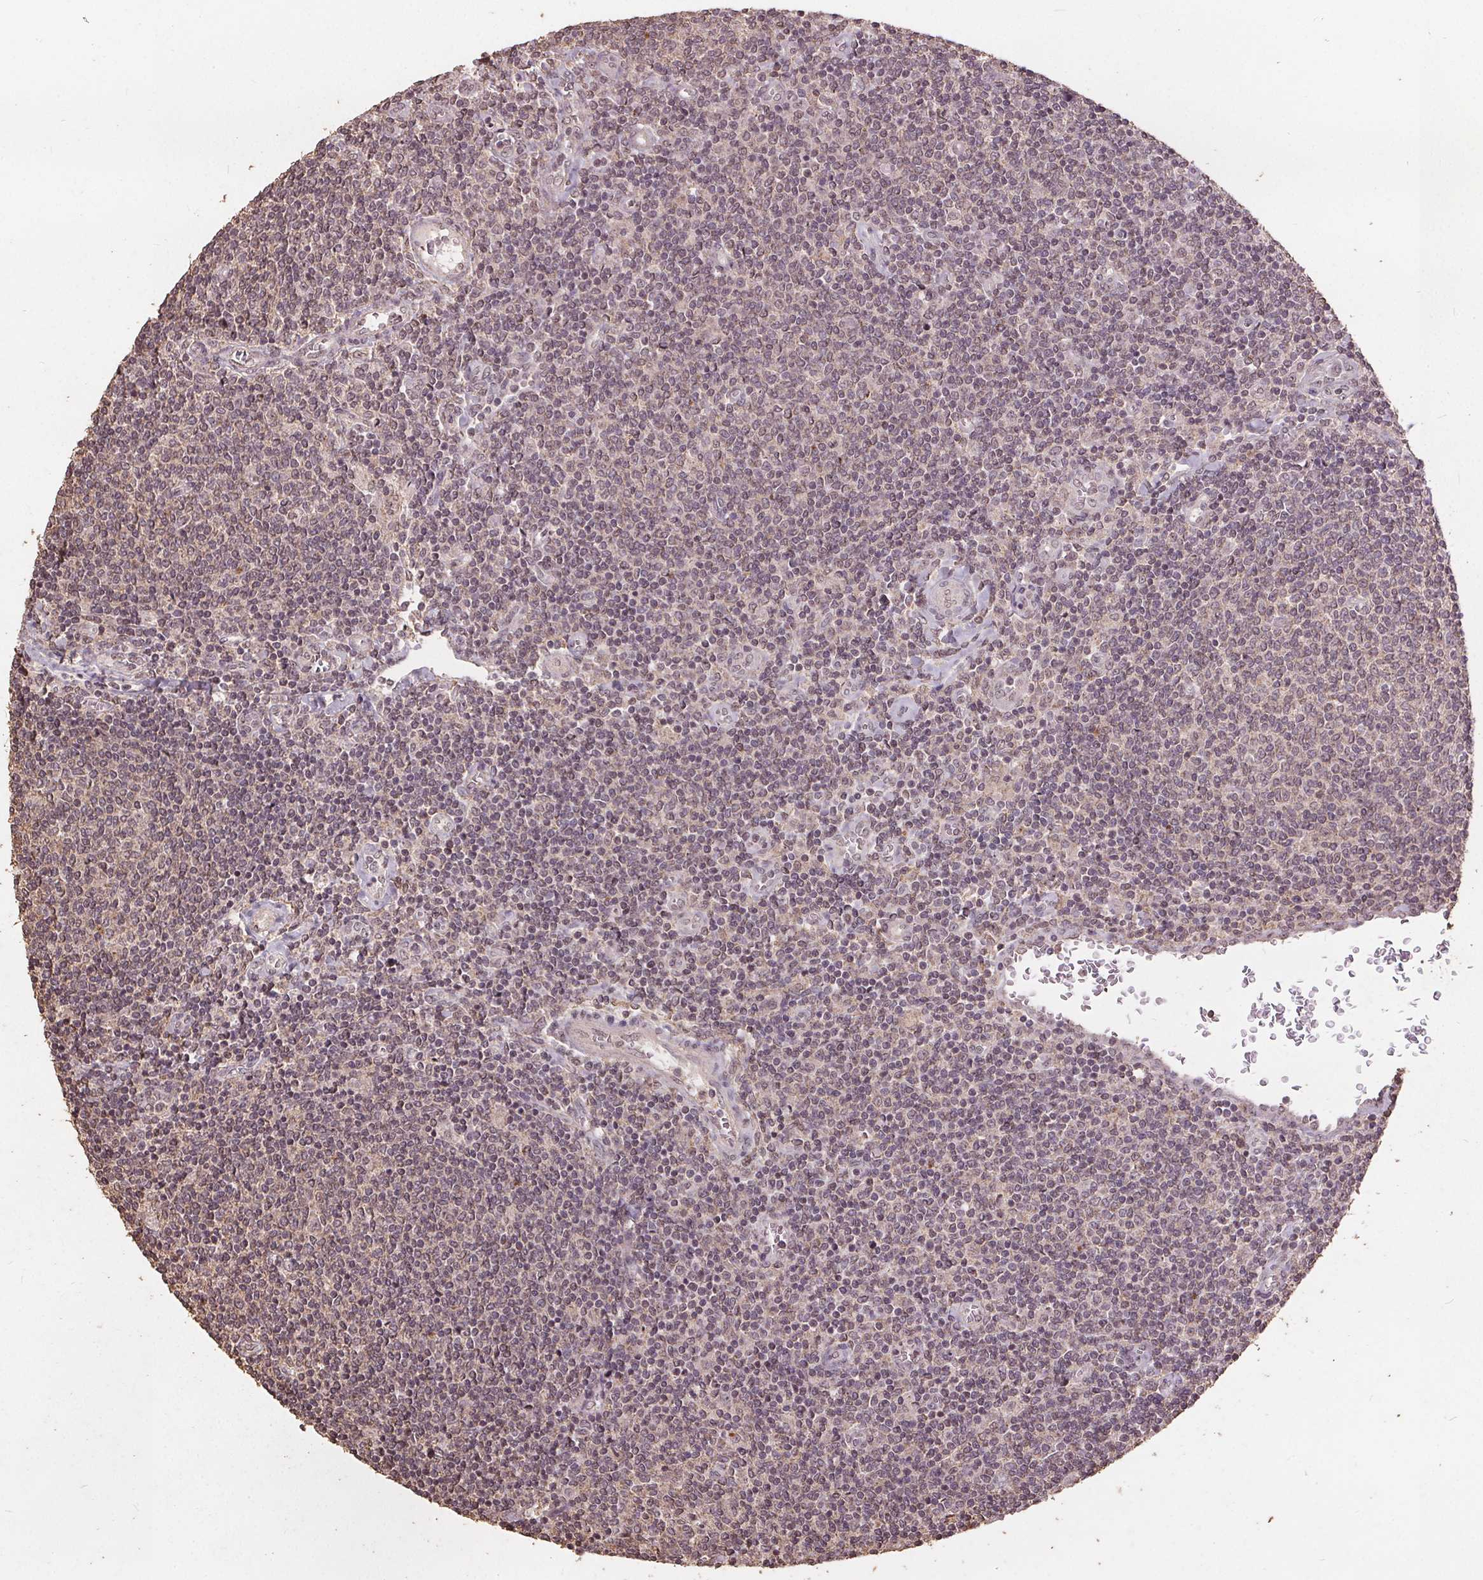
{"staining": {"intensity": "negative", "quantity": "none", "location": "none"}, "tissue": "lymphoma", "cell_type": "Tumor cells", "image_type": "cancer", "snomed": [{"axis": "morphology", "description": "Malignant lymphoma, non-Hodgkin's type, Low grade"}, {"axis": "topography", "description": "Lymph node"}], "caption": "Lymphoma was stained to show a protein in brown. There is no significant staining in tumor cells.", "gene": "DSG3", "patient": {"sex": "male", "age": 52}}